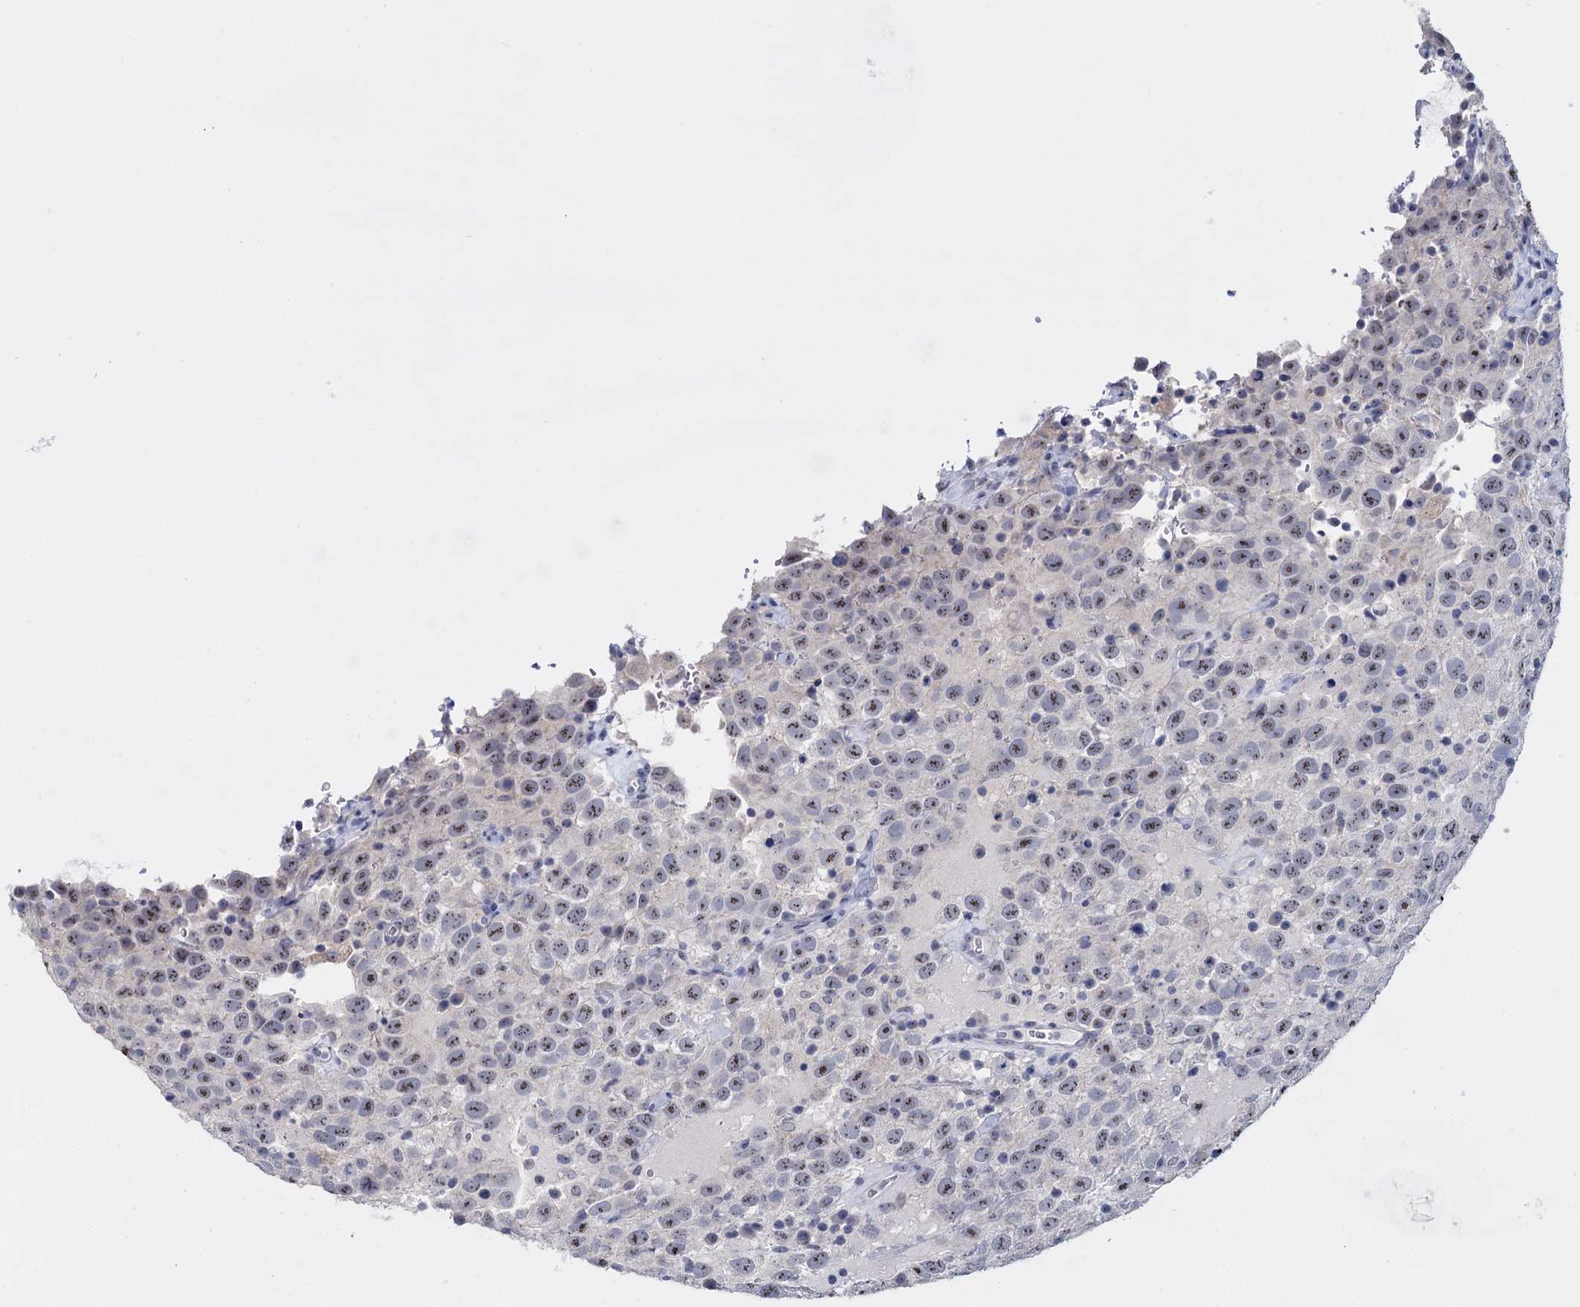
{"staining": {"intensity": "weak", "quantity": "25%-75%", "location": "nuclear"}, "tissue": "testis cancer", "cell_type": "Tumor cells", "image_type": "cancer", "snomed": [{"axis": "morphology", "description": "Seminoma, NOS"}, {"axis": "topography", "description": "Testis"}], "caption": "IHC (DAB (3,3'-diaminobenzidine)) staining of testis cancer (seminoma) demonstrates weak nuclear protein expression in about 25%-75% of tumor cells.", "gene": "SFN", "patient": {"sex": "male", "age": 41}}